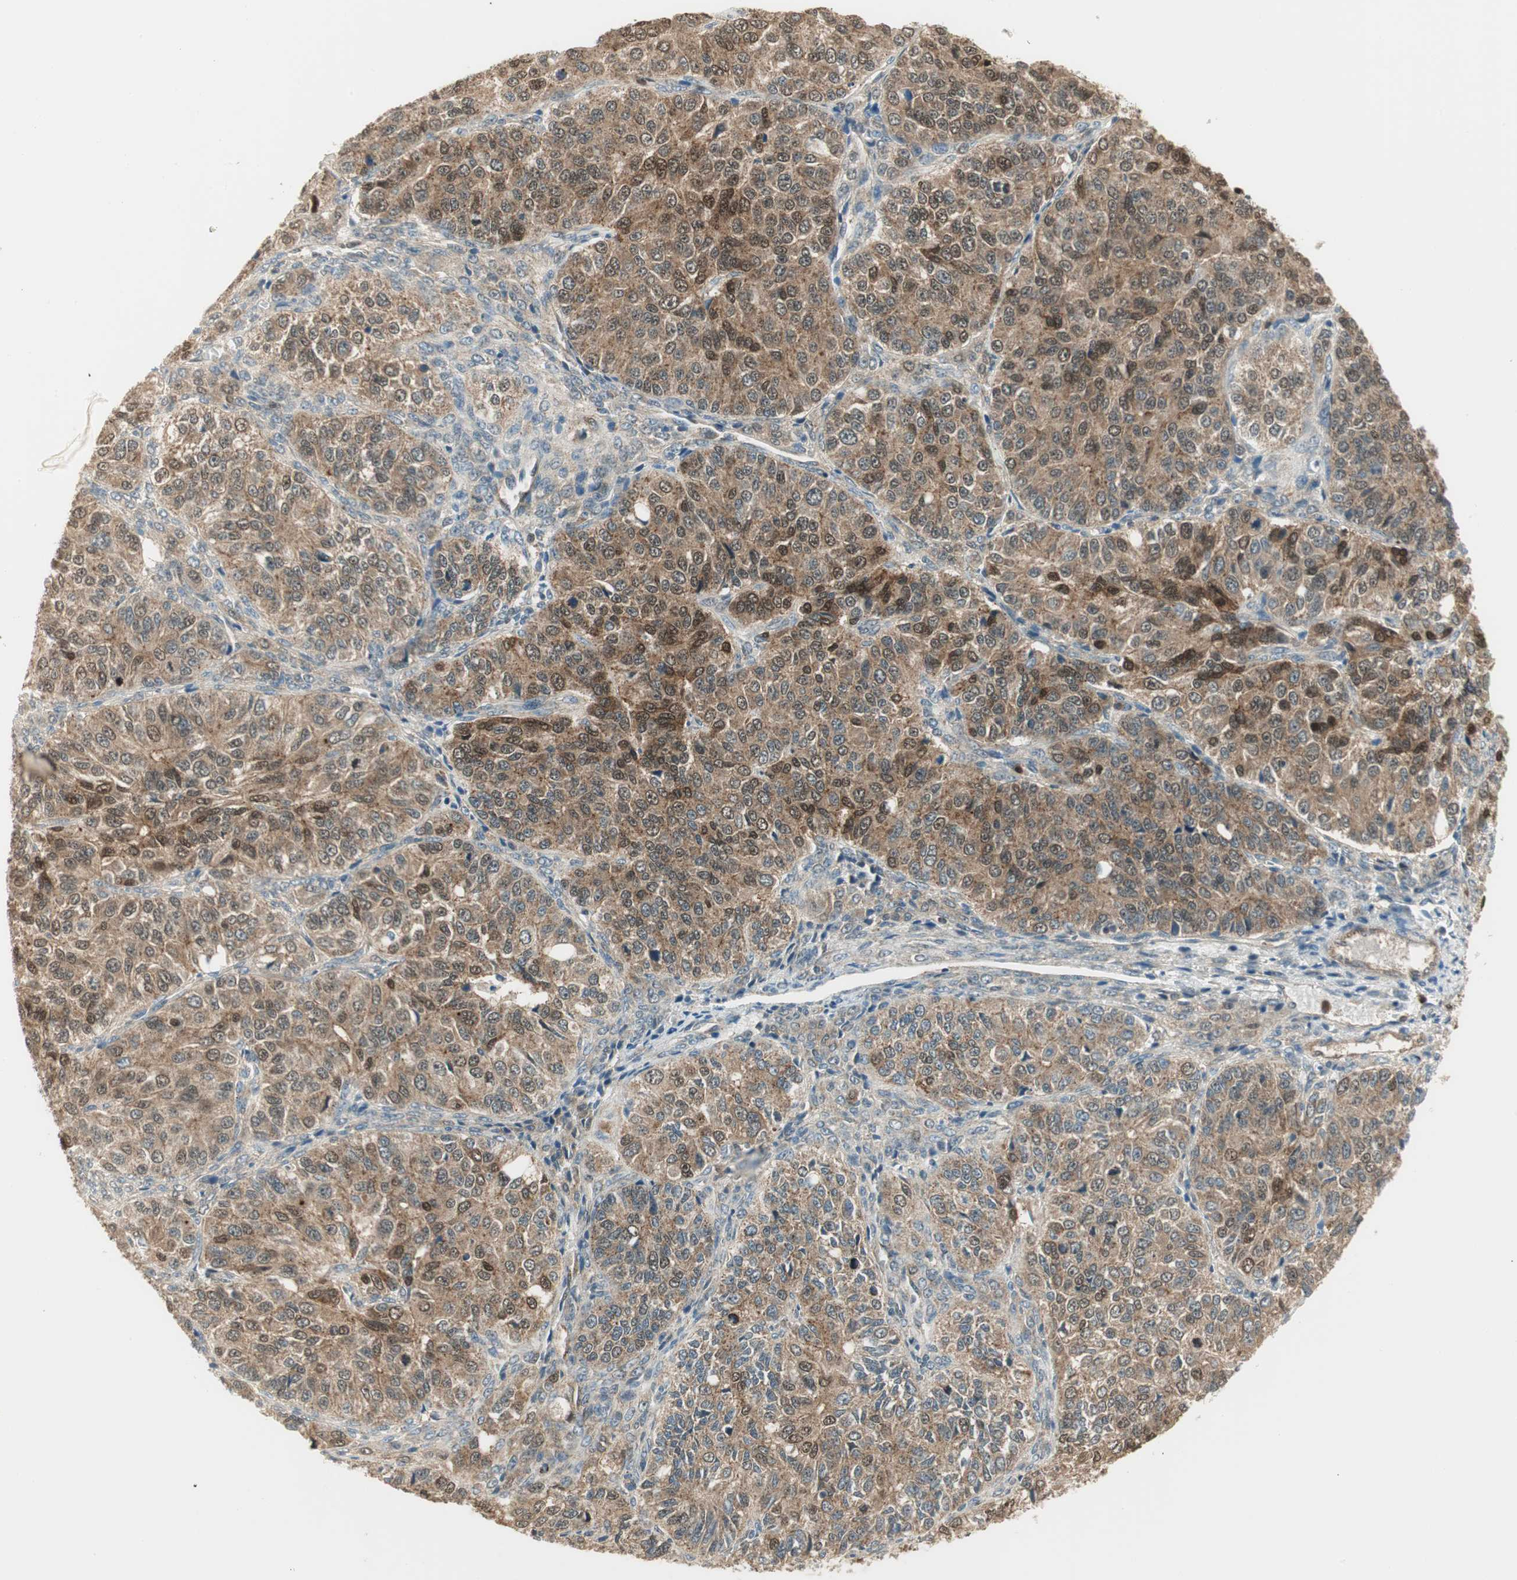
{"staining": {"intensity": "moderate", "quantity": ">75%", "location": "cytoplasmic/membranous,nuclear"}, "tissue": "ovarian cancer", "cell_type": "Tumor cells", "image_type": "cancer", "snomed": [{"axis": "morphology", "description": "Carcinoma, endometroid"}, {"axis": "topography", "description": "Ovary"}], "caption": "The image demonstrates immunohistochemical staining of ovarian cancer (endometroid carcinoma). There is moderate cytoplasmic/membranous and nuclear staining is appreciated in approximately >75% of tumor cells. (DAB IHC, brown staining for protein, blue staining for nuclei).", "gene": "LTA4H", "patient": {"sex": "female", "age": 51}}